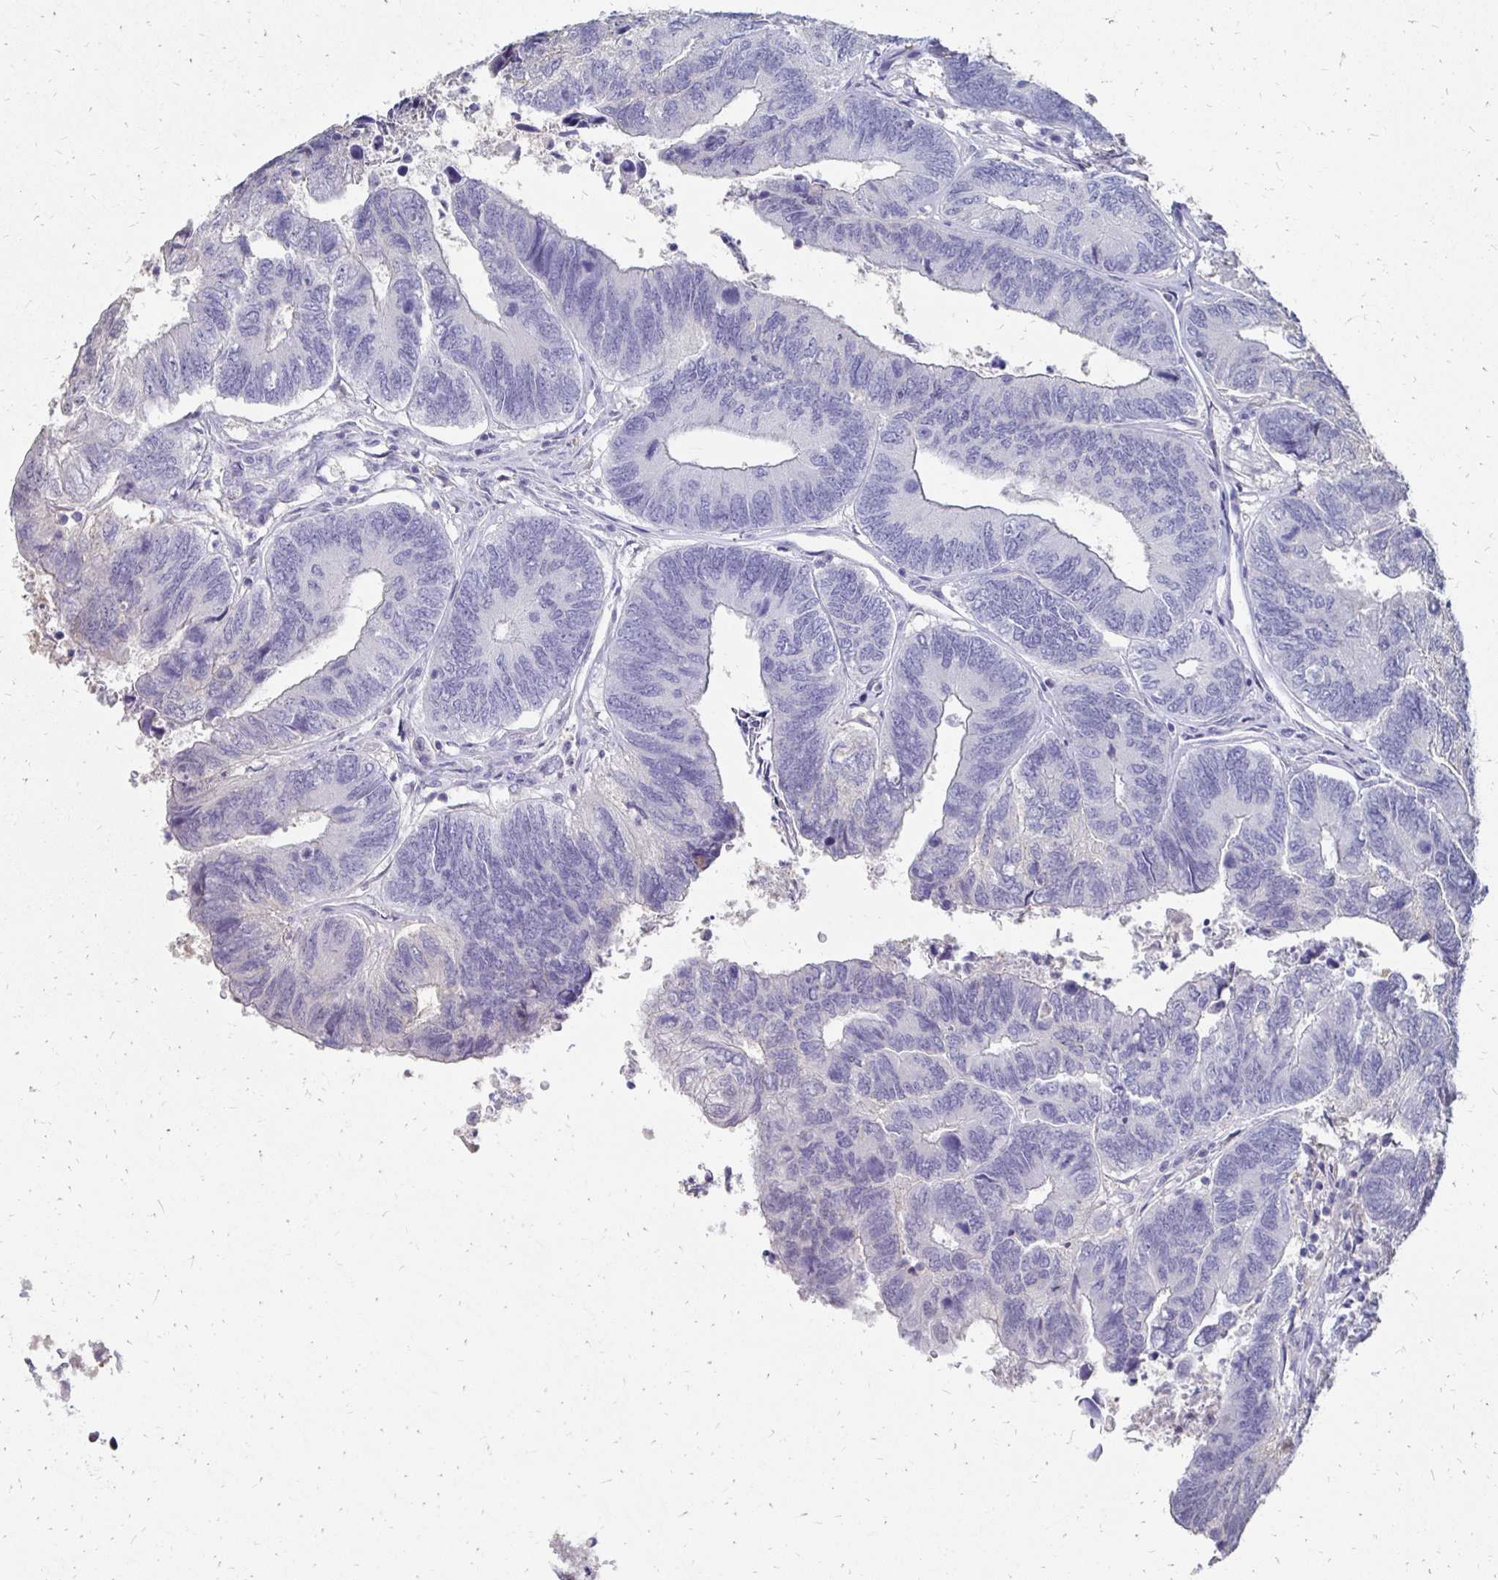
{"staining": {"intensity": "negative", "quantity": "none", "location": "none"}, "tissue": "colorectal cancer", "cell_type": "Tumor cells", "image_type": "cancer", "snomed": [{"axis": "morphology", "description": "Adenocarcinoma, NOS"}, {"axis": "topography", "description": "Colon"}], "caption": "Immunohistochemistry photomicrograph of human colorectal cancer (adenocarcinoma) stained for a protein (brown), which exhibits no expression in tumor cells.", "gene": "SYCP3", "patient": {"sex": "female", "age": 67}}